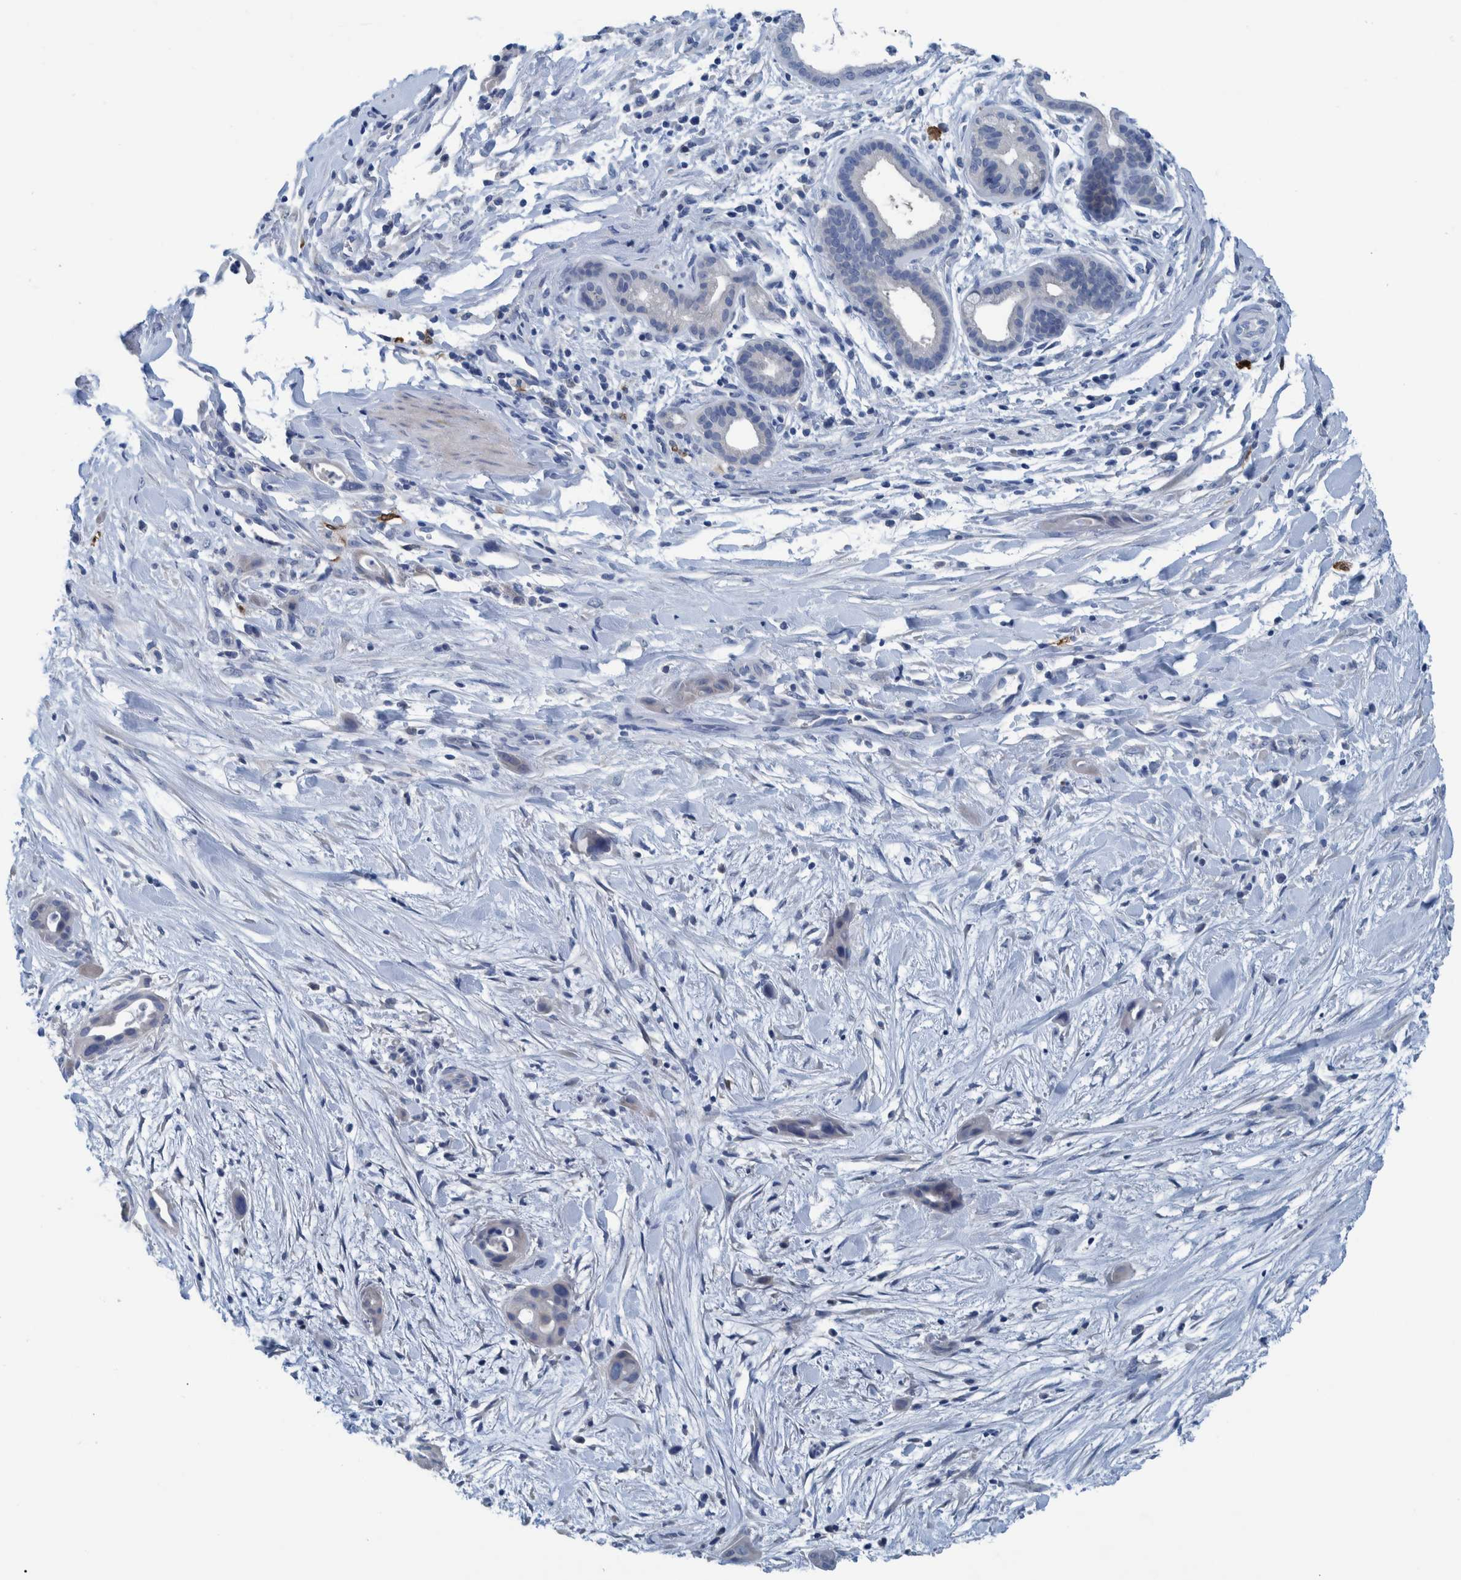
{"staining": {"intensity": "negative", "quantity": "none", "location": "none"}, "tissue": "pancreatic cancer", "cell_type": "Tumor cells", "image_type": "cancer", "snomed": [{"axis": "morphology", "description": "Adenocarcinoma, NOS"}, {"axis": "topography", "description": "Pancreas"}], "caption": "Tumor cells are negative for brown protein staining in adenocarcinoma (pancreatic).", "gene": "IDO1", "patient": {"sex": "male", "age": 59}}